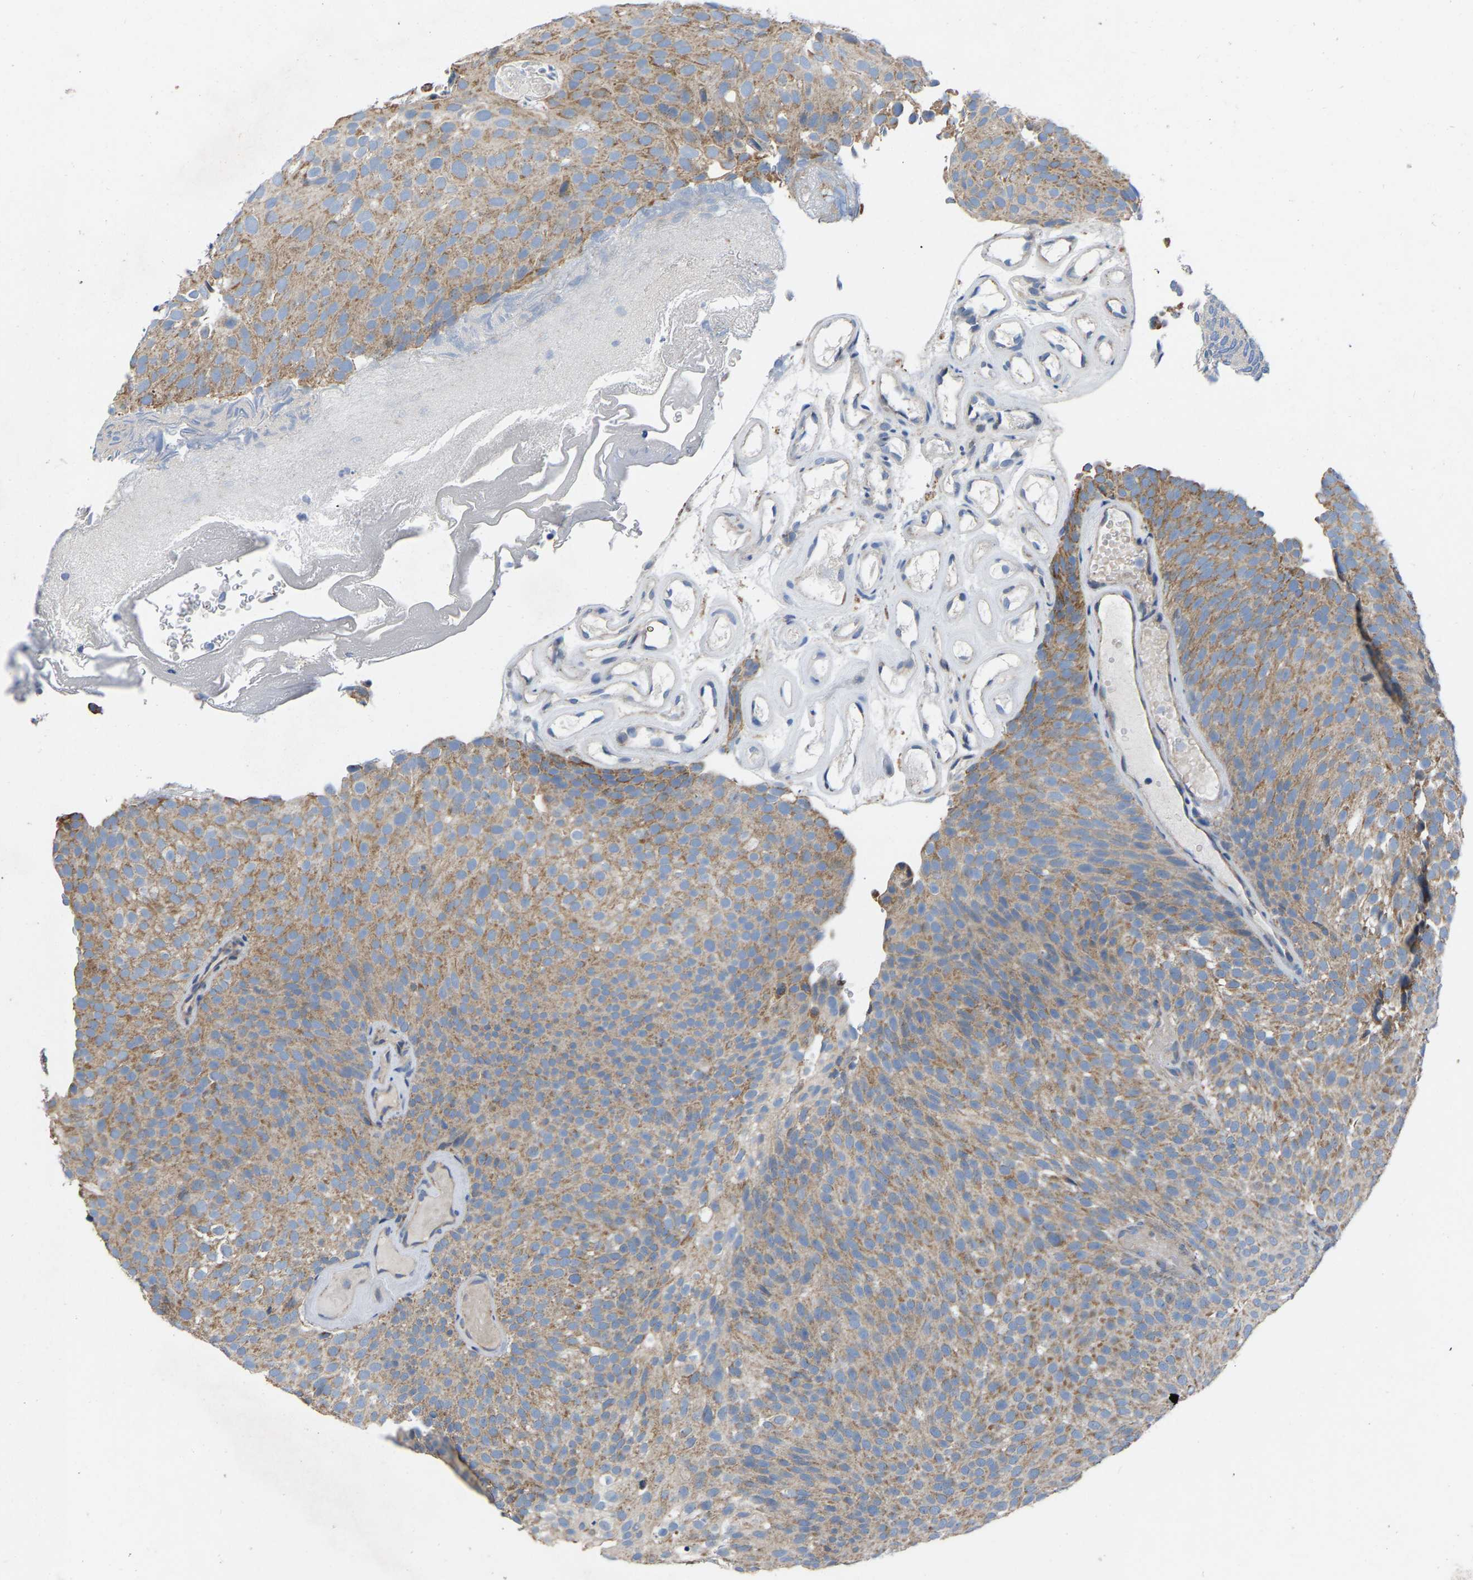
{"staining": {"intensity": "moderate", "quantity": ">75%", "location": "cytoplasmic/membranous"}, "tissue": "urothelial cancer", "cell_type": "Tumor cells", "image_type": "cancer", "snomed": [{"axis": "morphology", "description": "Urothelial carcinoma, Low grade"}, {"axis": "topography", "description": "Urinary bladder"}], "caption": "An IHC photomicrograph of neoplastic tissue is shown. Protein staining in brown highlights moderate cytoplasmic/membranous positivity in low-grade urothelial carcinoma within tumor cells. (brown staining indicates protein expression, while blue staining denotes nuclei).", "gene": "BCL10", "patient": {"sex": "male", "age": 78}}